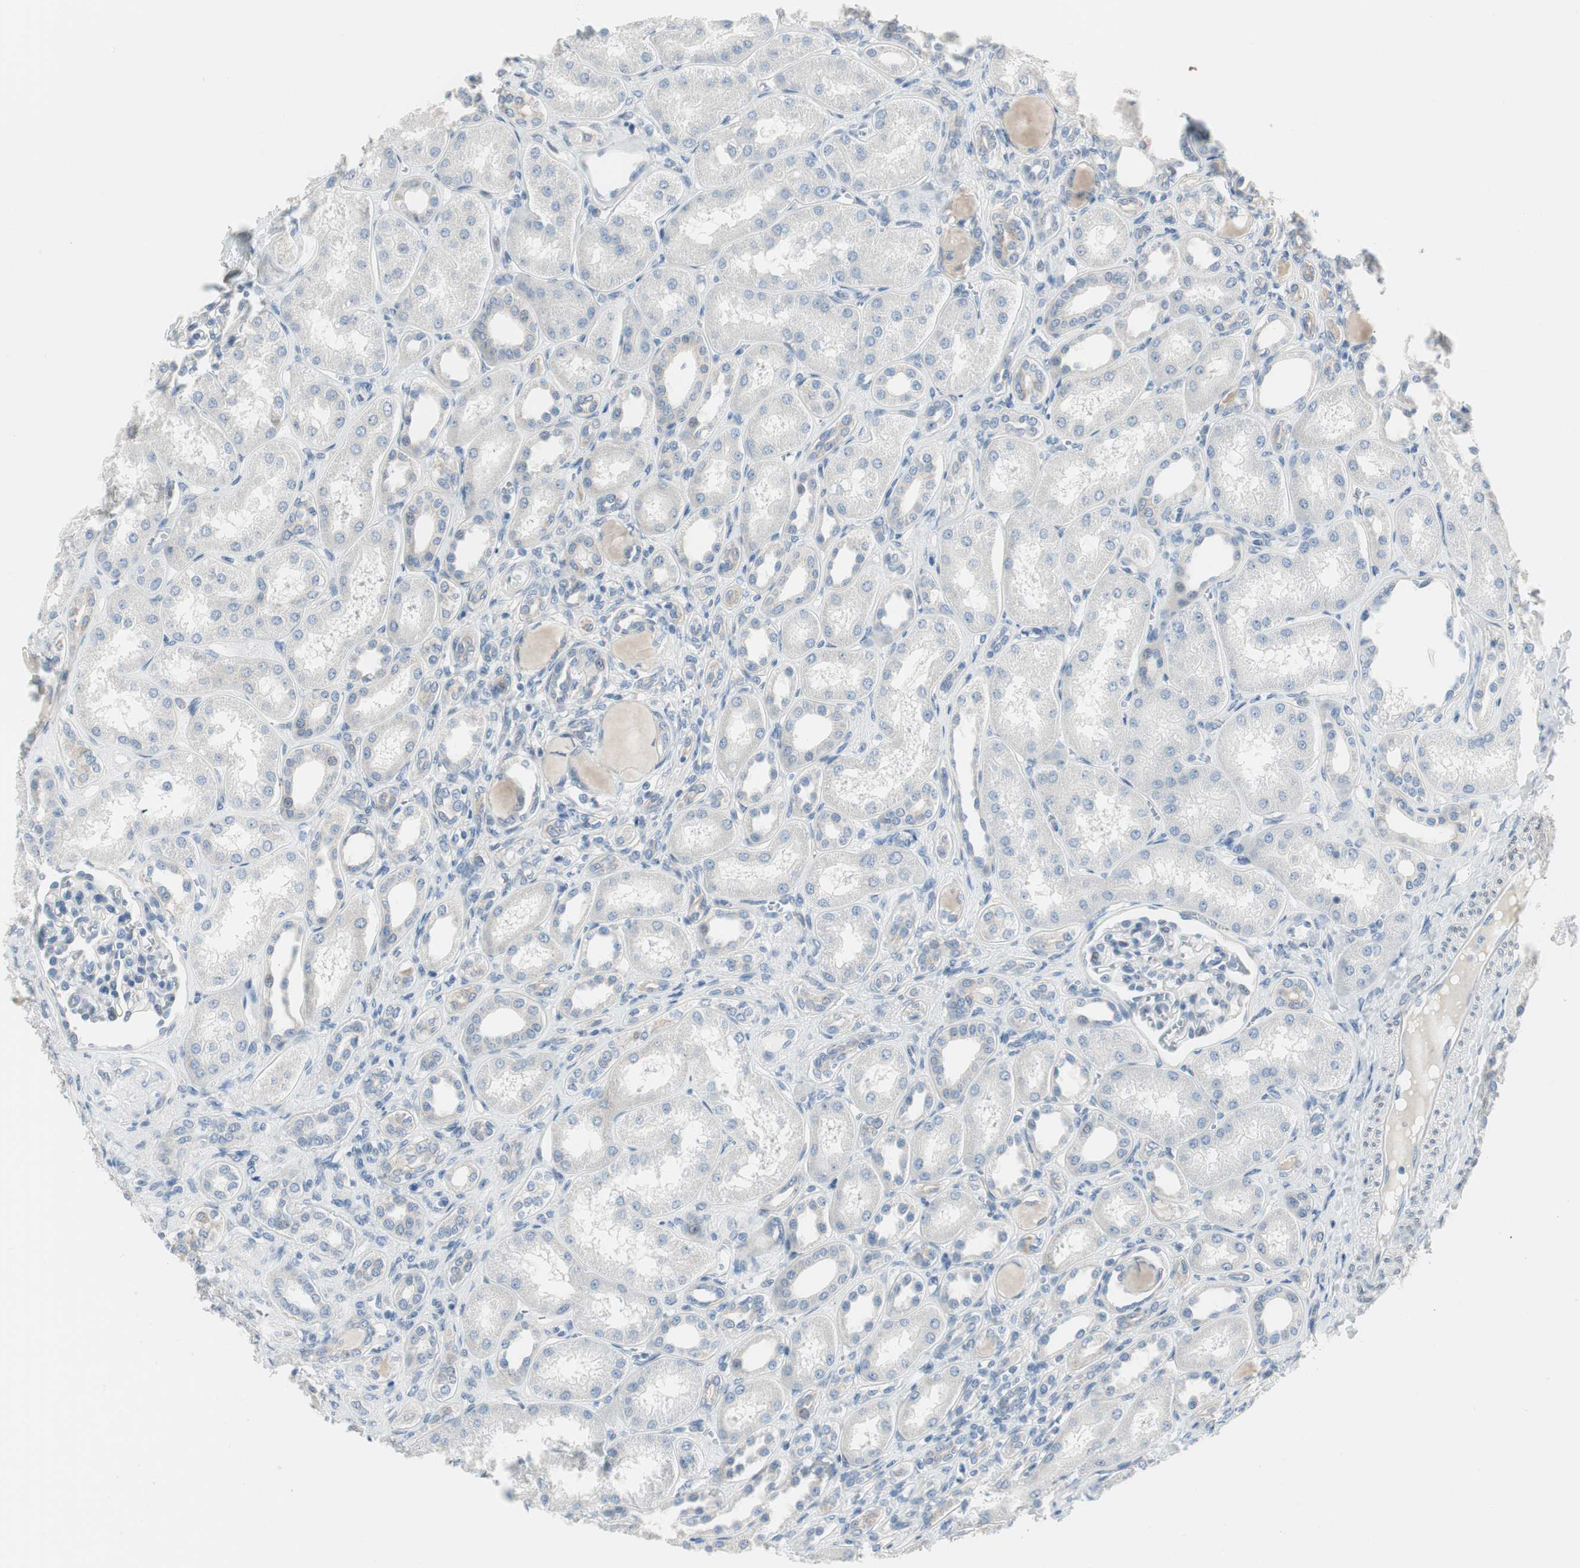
{"staining": {"intensity": "negative", "quantity": "none", "location": "none"}, "tissue": "kidney", "cell_type": "Cells in glomeruli", "image_type": "normal", "snomed": [{"axis": "morphology", "description": "Normal tissue, NOS"}, {"axis": "topography", "description": "Kidney"}], "caption": "This is a histopathology image of immunohistochemistry staining of normal kidney, which shows no expression in cells in glomeruli.", "gene": "SPINK4", "patient": {"sex": "male", "age": 7}}